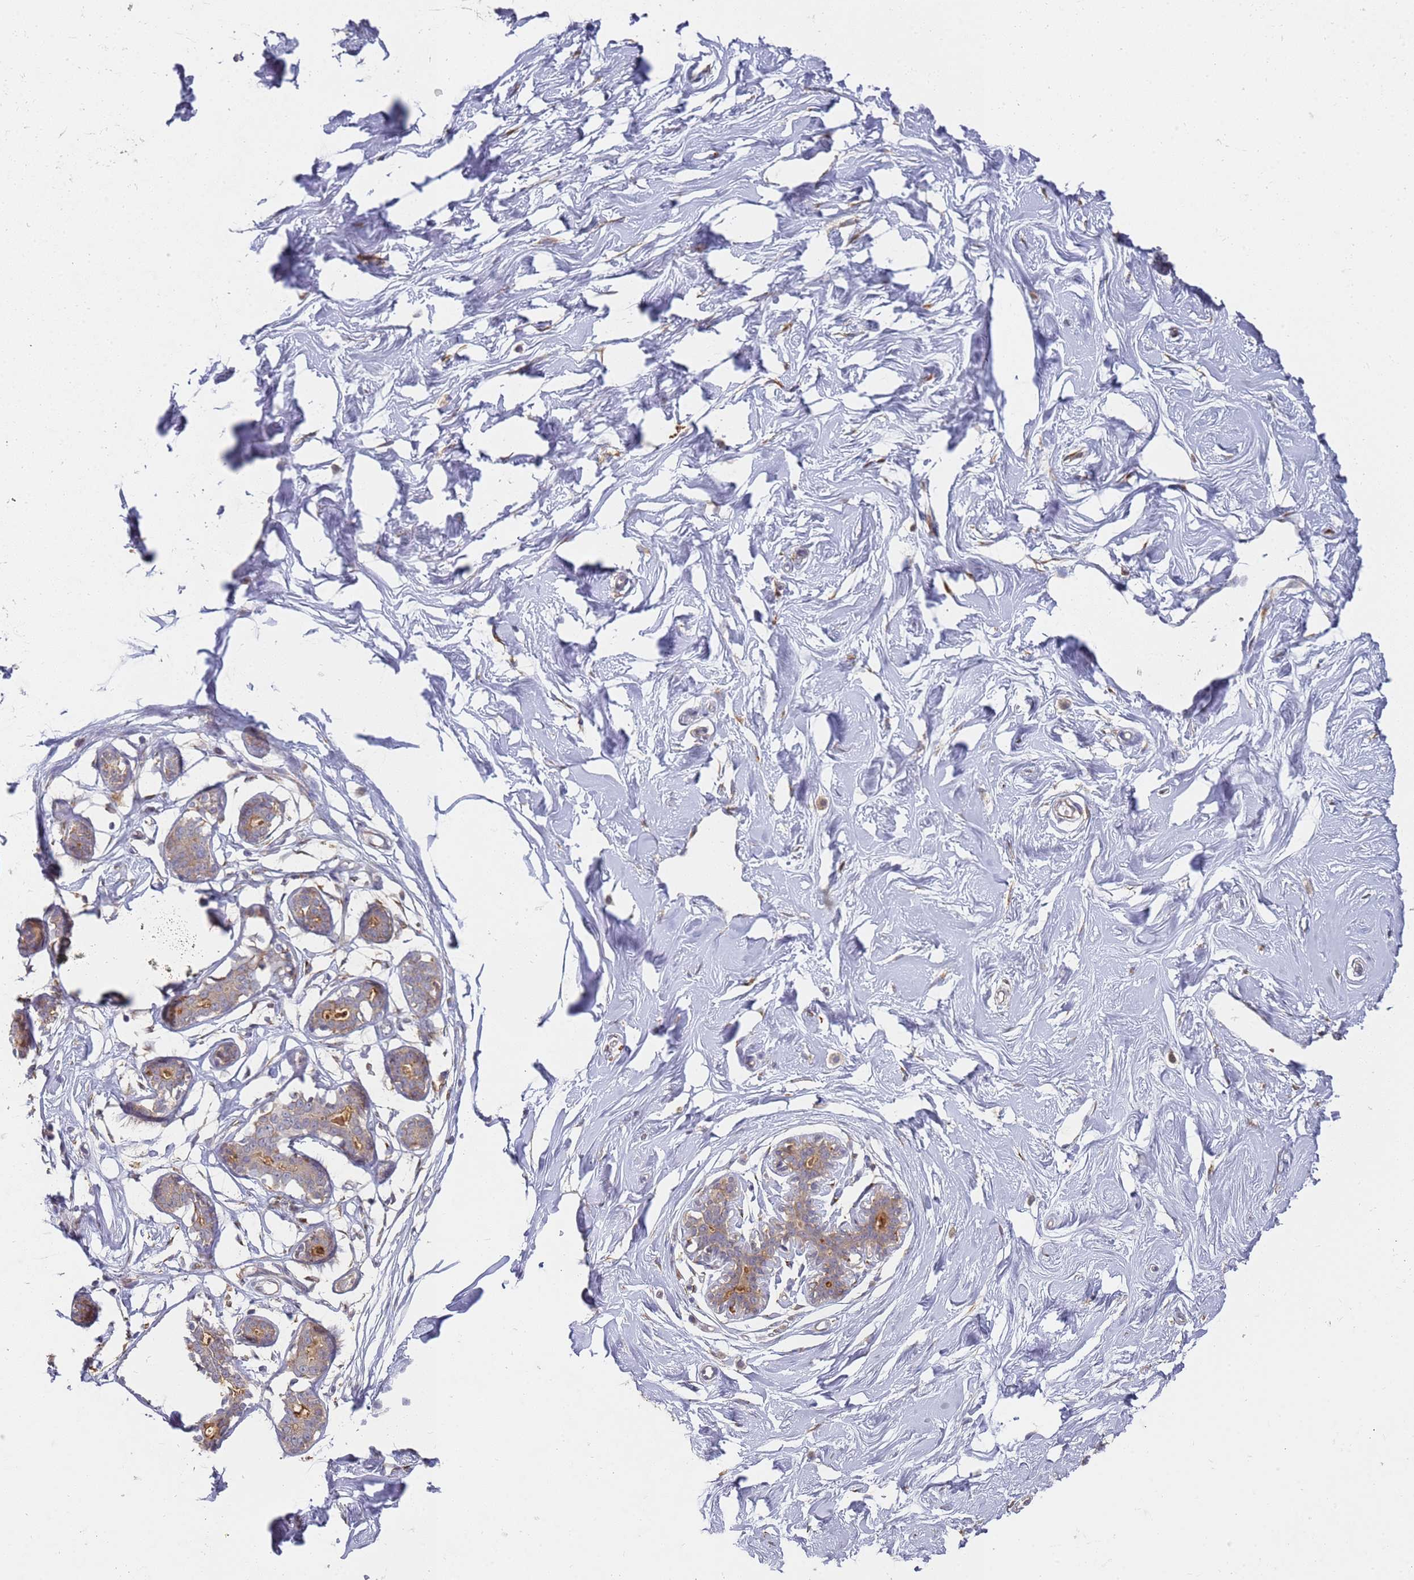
{"staining": {"intensity": "weak", "quantity": ">75%", "location": "cytoplasmic/membranous"}, "tissue": "breast", "cell_type": "Adipocytes", "image_type": "normal", "snomed": [{"axis": "morphology", "description": "Normal tissue, NOS"}, {"axis": "morphology", "description": "Adenoma, NOS"}, {"axis": "topography", "description": "Breast"}], "caption": "Breast stained with DAB (3,3'-diaminobenzidine) immunohistochemistry (IHC) demonstrates low levels of weak cytoplasmic/membranous staining in about >75% of adipocytes. Nuclei are stained in blue.", "gene": "VRK2", "patient": {"sex": "female", "age": 23}}